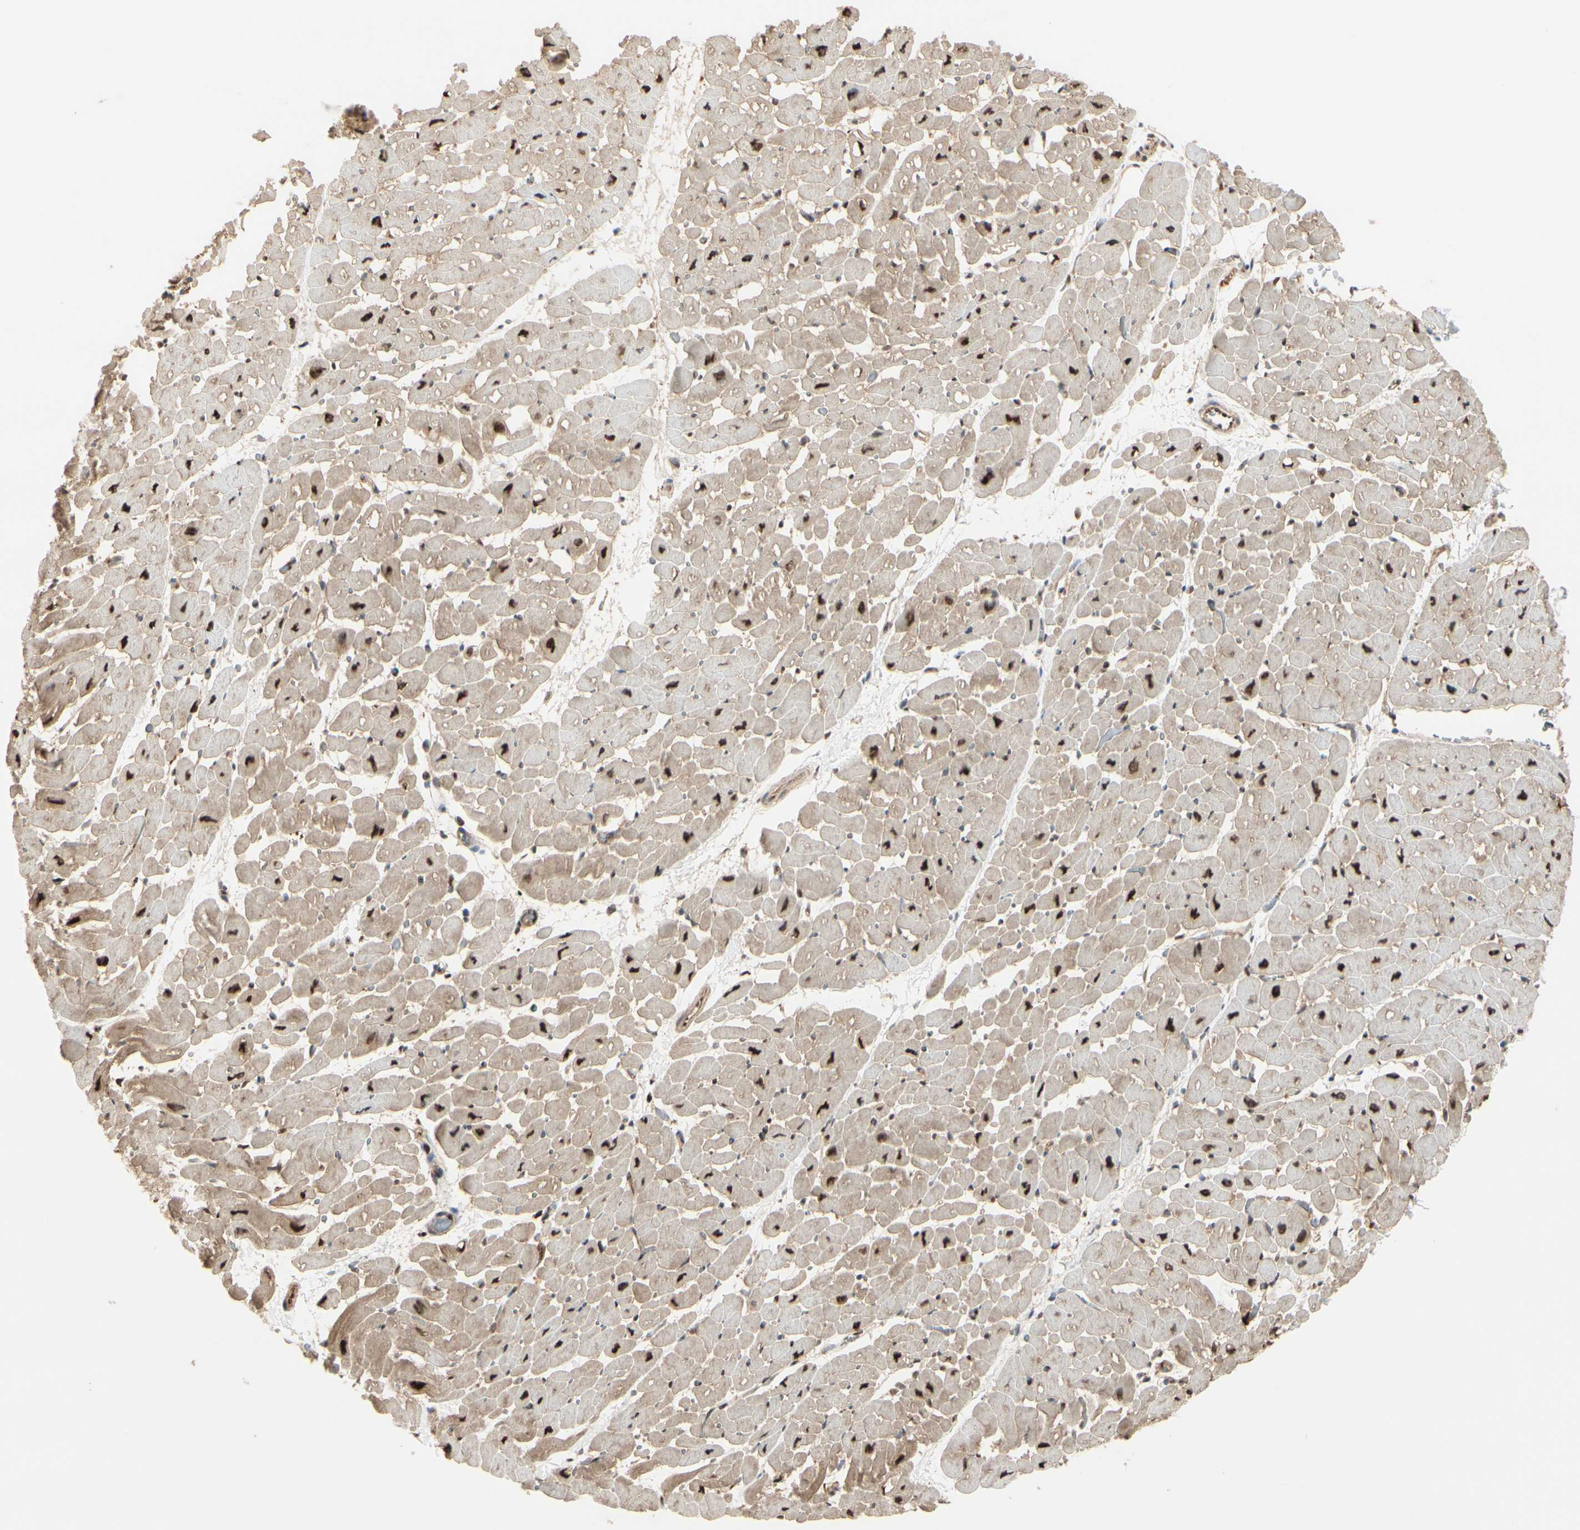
{"staining": {"intensity": "strong", "quantity": ">75%", "location": "cytoplasmic/membranous,nuclear"}, "tissue": "heart muscle", "cell_type": "Cardiomyocytes", "image_type": "normal", "snomed": [{"axis": "morphology", "description": "Normal tissue, NOS"}, {"axis": "topography", "description": "Heart"}], "caption": "Heart muscle stained with a brown dye displays strong cytoplasmic/membranous,nuclear positive expression in about >75% of cardiomyocytes.", "gene": "HSF1", "patient": {"sex": "male", "age": 45}}